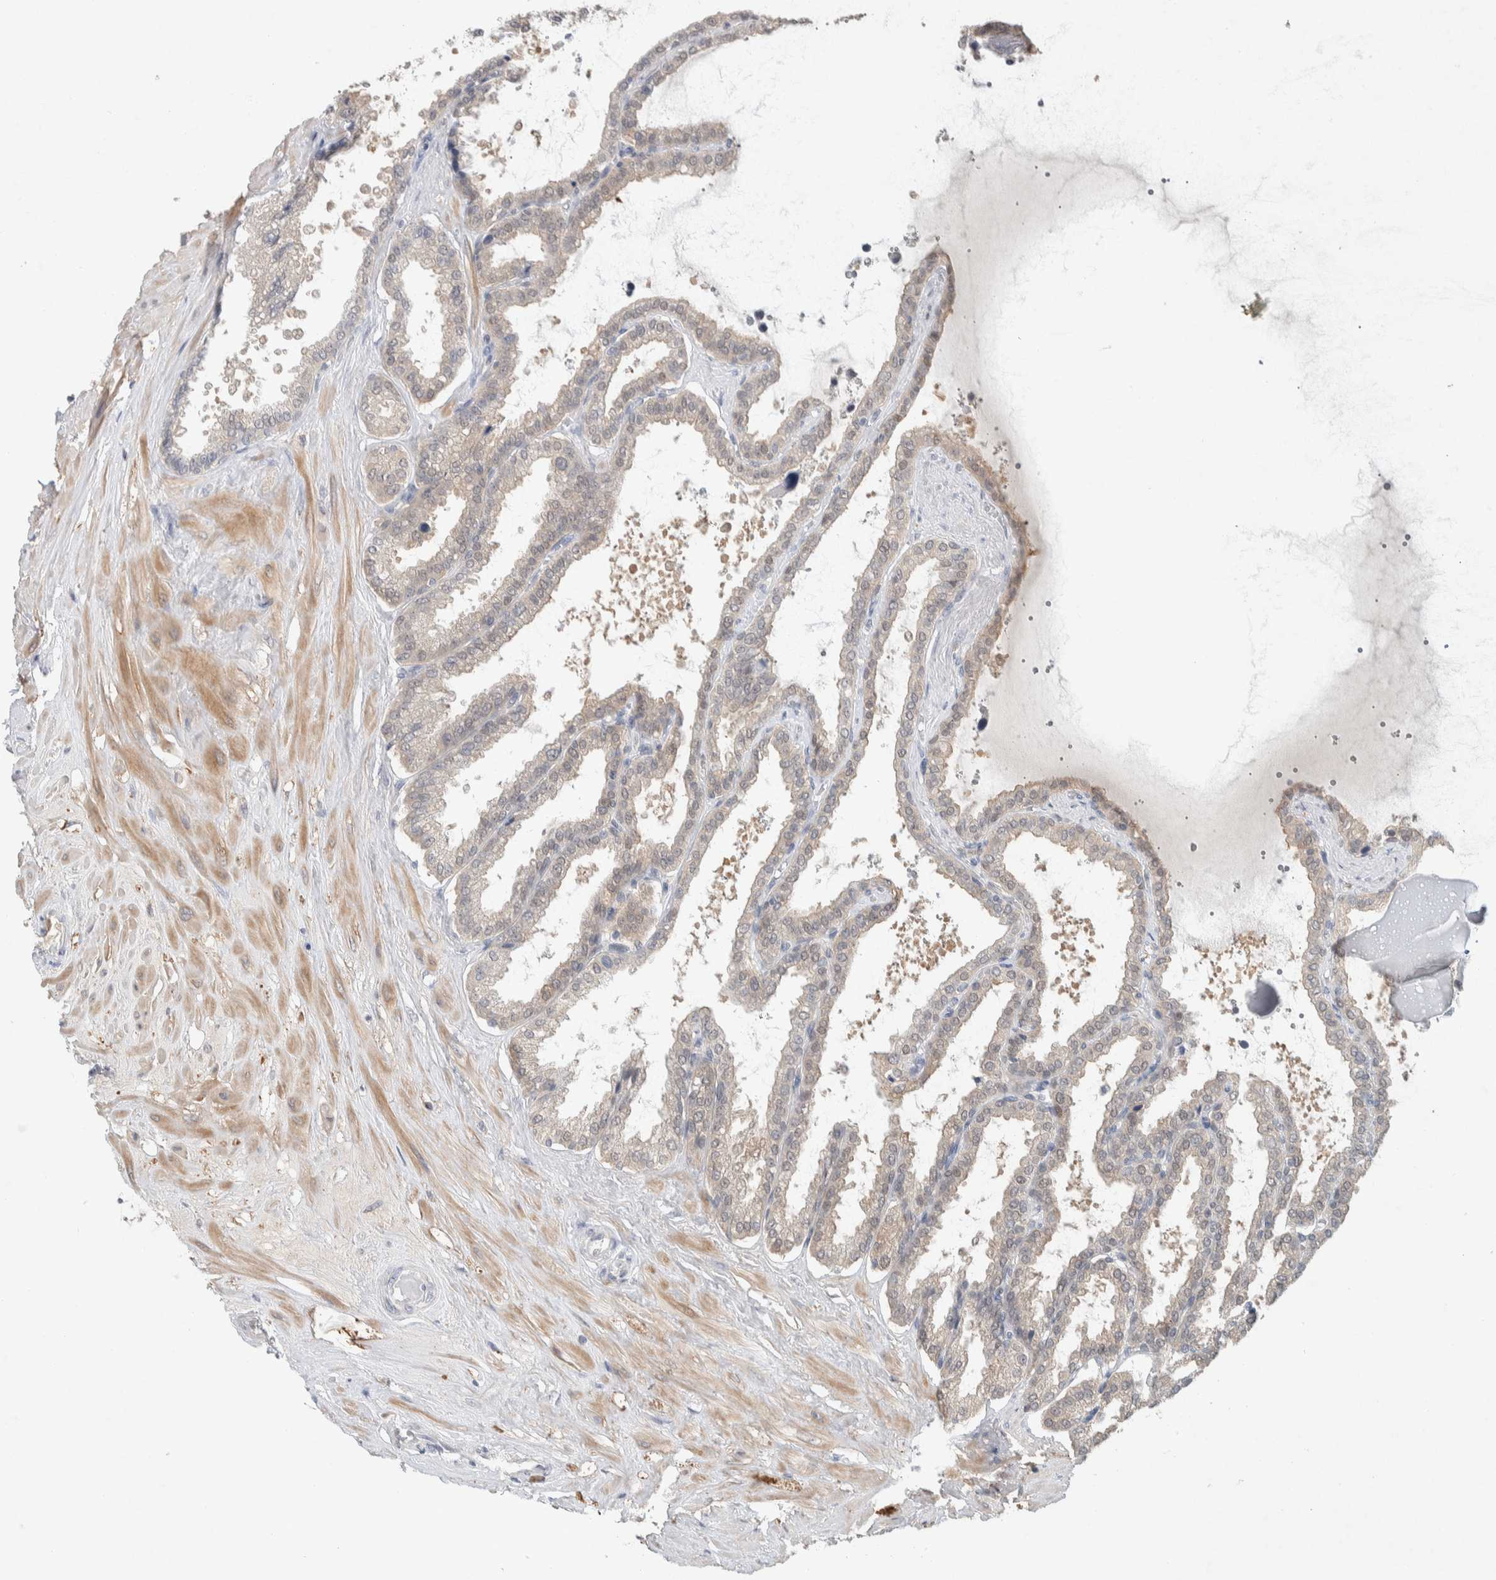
{"staining": {"intensity": "weak", "quantity": "<25%", "location": "cytoplasmic/membranous"}, "tissue": "seminal vesicle", "cell_type": "Glandular cells", "image_type": "normal", "snomed": [{"axis": "morphology", "description": "Normal tissue, NOS"}, {"axis": "topography", "description": "Seminal veicle"}], "caption": "Immunohistochemistry micrograph of unremarkable seminal vesicle: seminal vesicle stained with DAB (3,3'-diaminobenzidine) exhibits no significant protein positivity in glandular cells. The staining is performed using DAB brown chromogen with nuclei counter-stained in using hematoxylin.", "gene": "DEPTOR", "patient": {"sex": "male", "age": 46}}